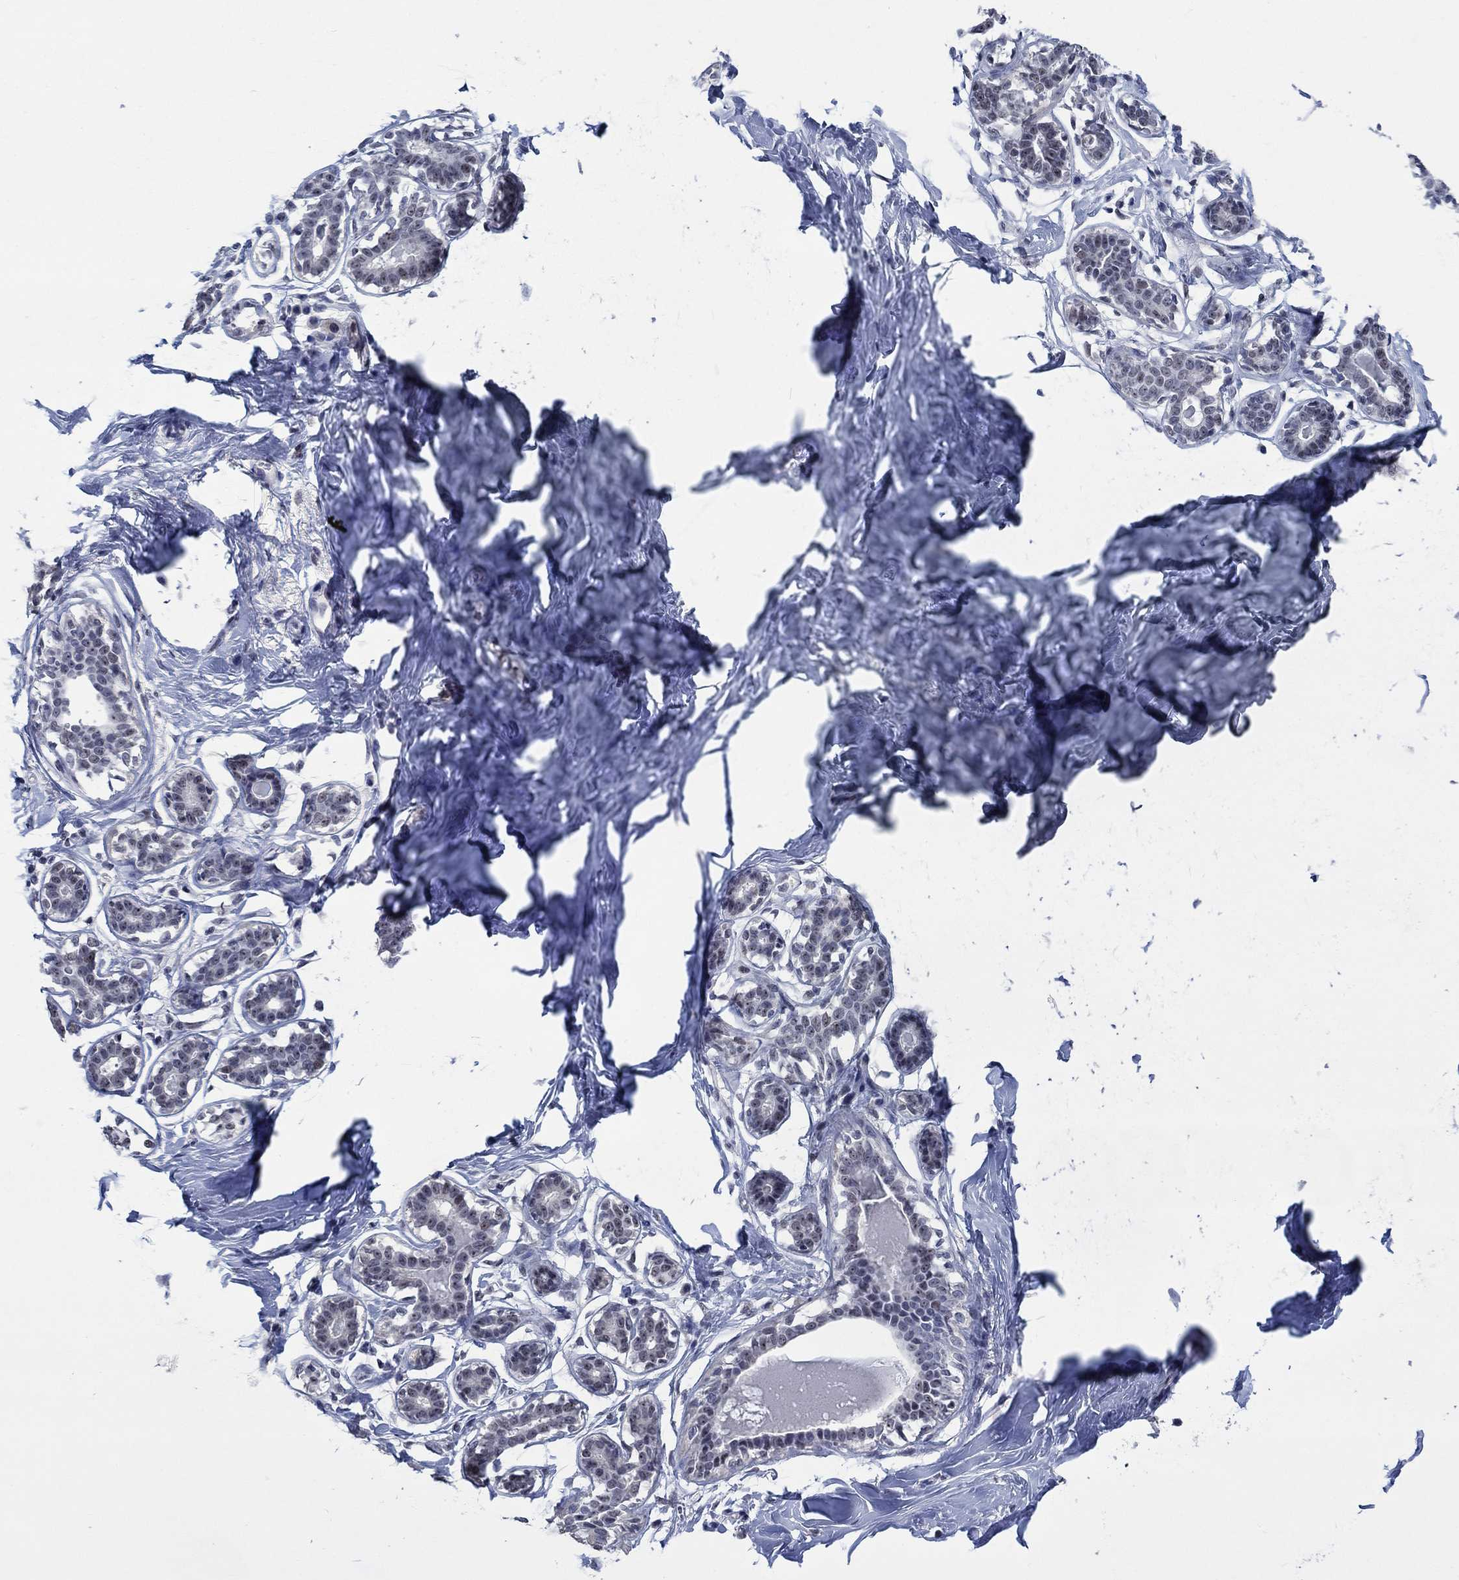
{"staining": {"intensity": "negative", "quantity": "none", "location": "none"}, "tissue": "breast", "cell_type": "Adipocytes", "image_type": "normal", "snomed": [{"axis": "morphology", "description": "Normal tissue, NOS"}, {"axis": "morphology", "description": "Lobular carcinoma, in situ"}, {"axis": "topography", "description": "Breast"}], "caption": "The photomicrograph displays no significant positivity in adipocytes of breast.", "gene": "HTN1", "patient": {"sex": "female", "age": 35}}